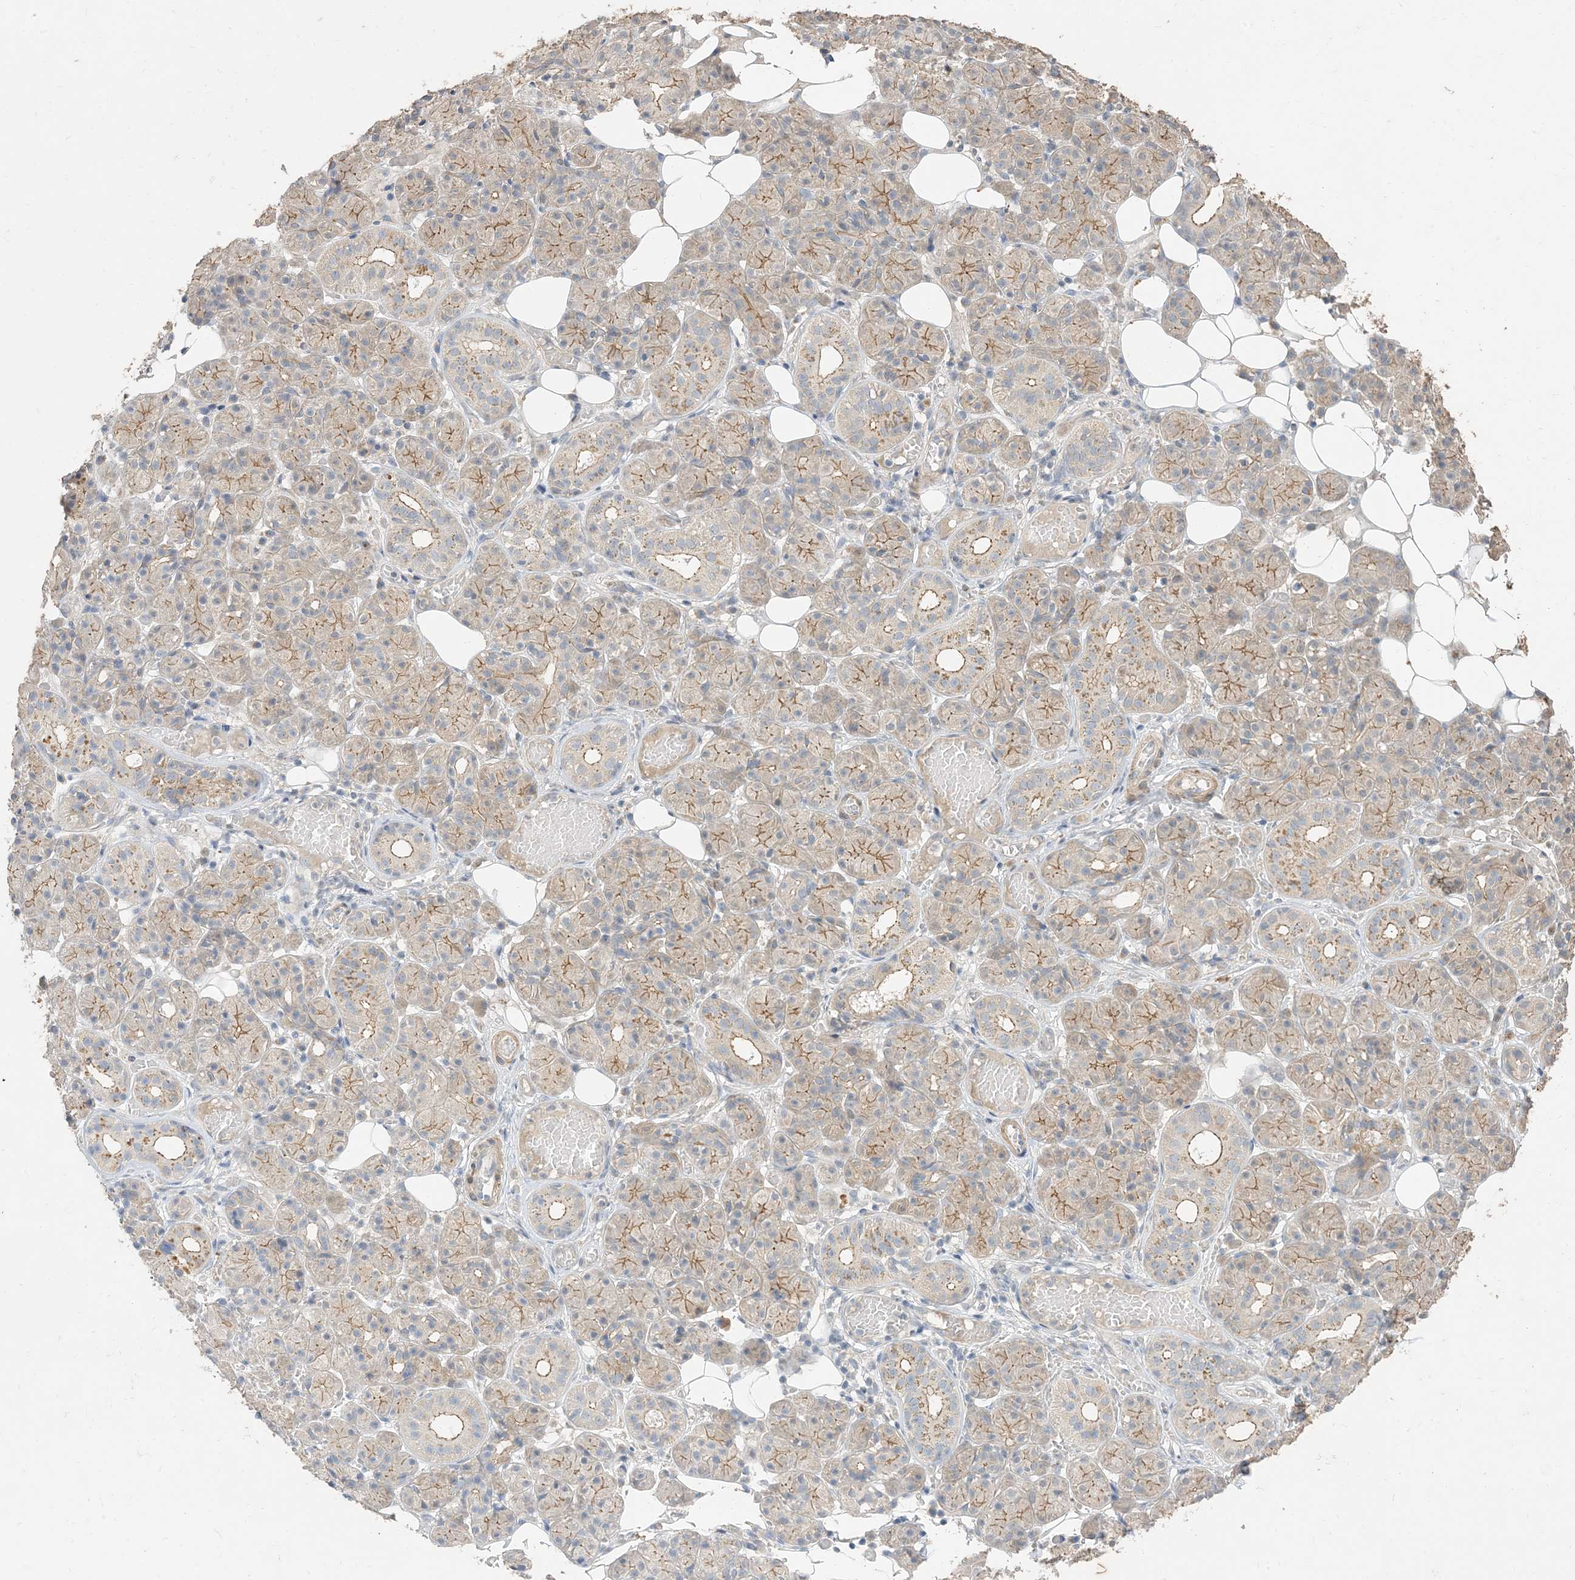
{"staining": {"intensity": "moderate", "quantity": "25%-75%", "location": "cytoplasmic/membranous"}, "tissue": "salivary gland", "cell_type": "Glandular cells", "image_type": "normal", "snomed": [{"axis": "morphology", "description": "Normal tissue, NOS"}, {"axis": "topography", "description": "Salivary gland"}], "caption": "IHC photomicrograph of benign human salivary gland stained for a protein (brown), which shows medium levels of moderate cytoplasmic/membranous expression in approximately 25%-75% of glandular cells.", "gene": "RNF175", "patient": {"sex": "male", "age": 63}}